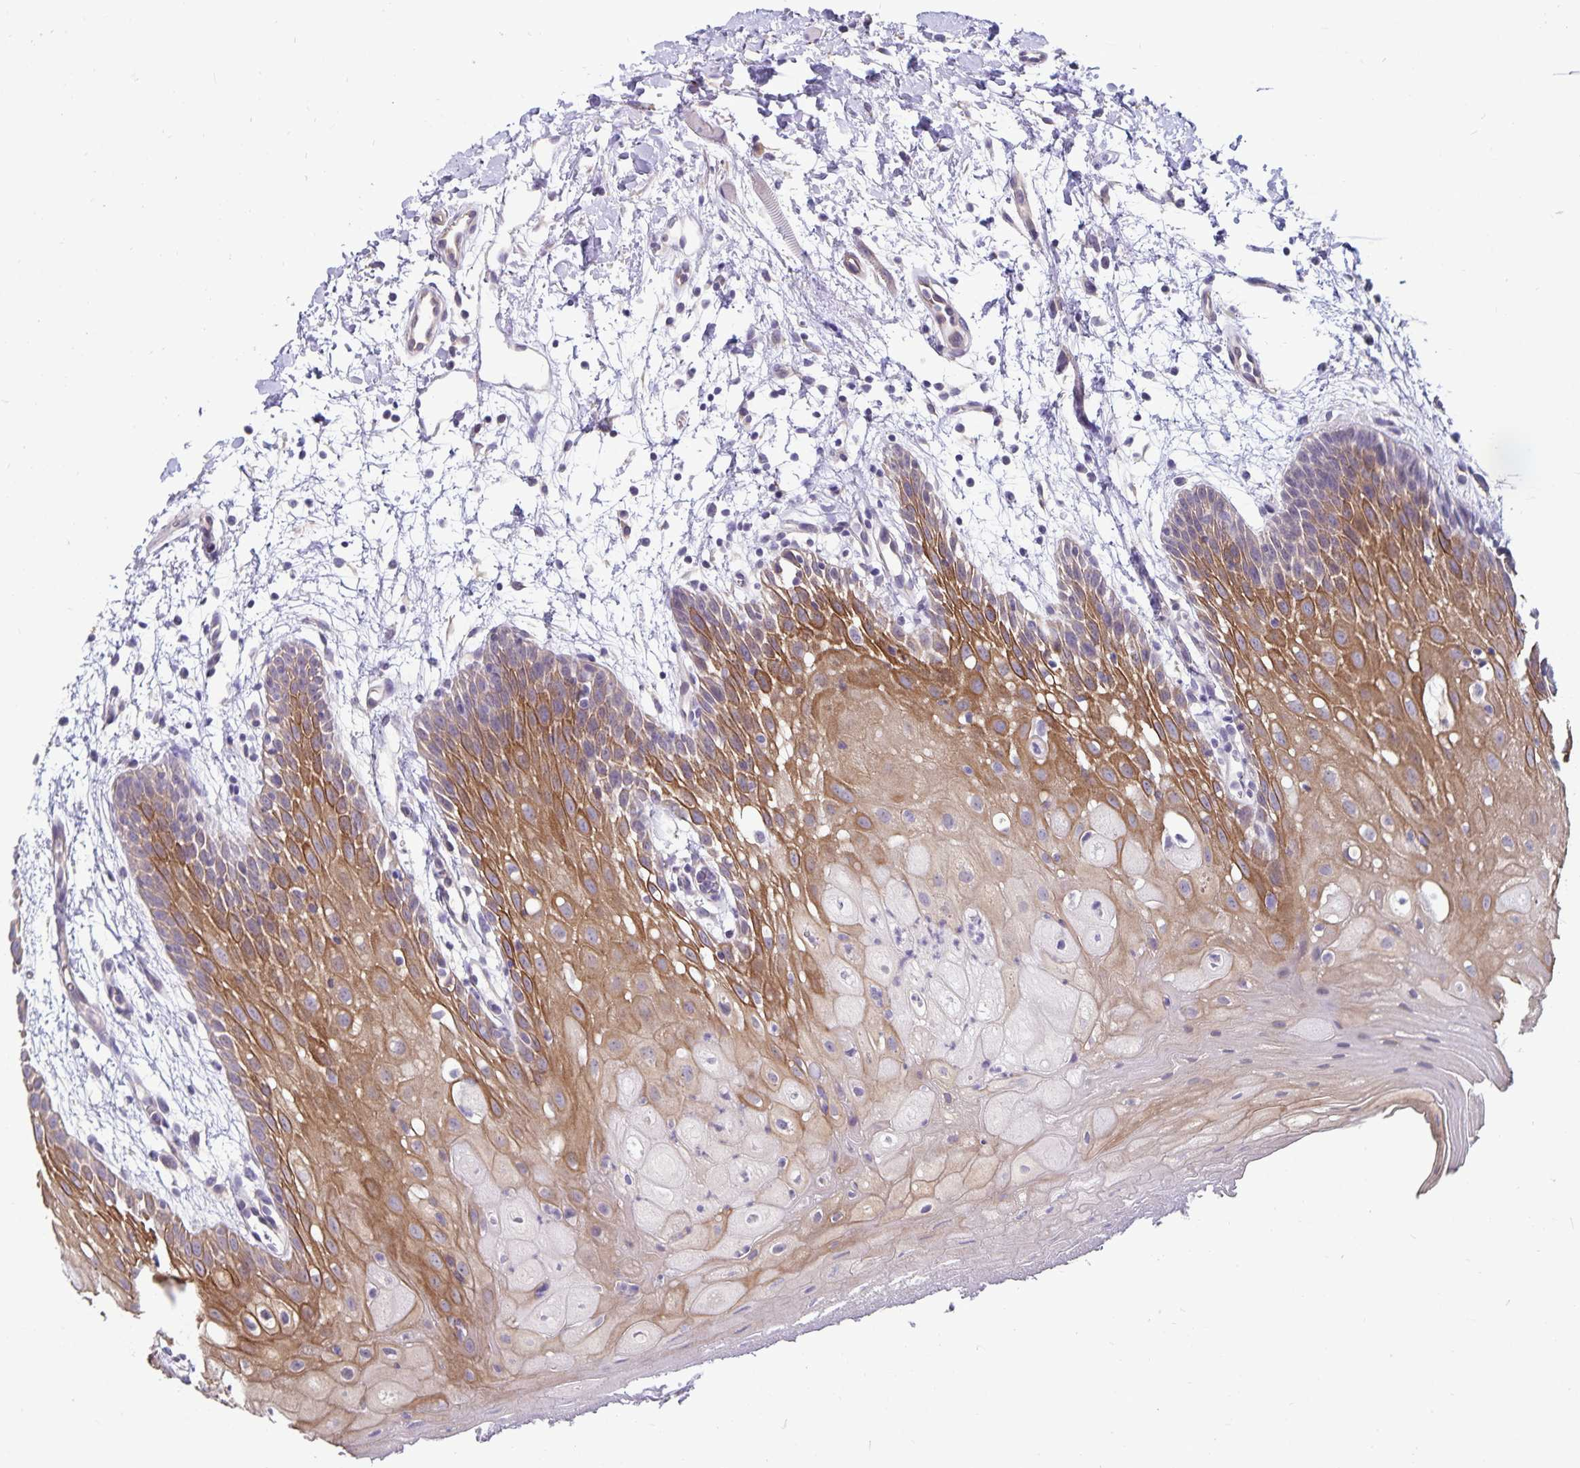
{"staining": {"intensity": "moderate", "quantity": "25%-75%", "location": "cytoplasmic/membranous"}, "tissue": "oral mucosa", "cell_type": "Squamous epithelial cells", "image_type": "normal", "snomed": [{"axis": "morphology", "description": "Normal tissue, NOS"}, {"axis": "morphology", "description": "Squamous cell carcinoma, NOS"}, {"axis": "topography", "description": "Oral tissue"}, {"axis": "topography", "description": "Tounge, NOS"}, {"axis": "topography", "description": "Head-Neck"}], "caption": "Brown immunohistochemical staining in normal oral mucosa exhibits moderate cytoplasmic/membranous positivity in approximately 25%-75% of squamous epithelial cells.", "gene": "CDKN2B", "patient": {"sex": "male", "age": 62}}